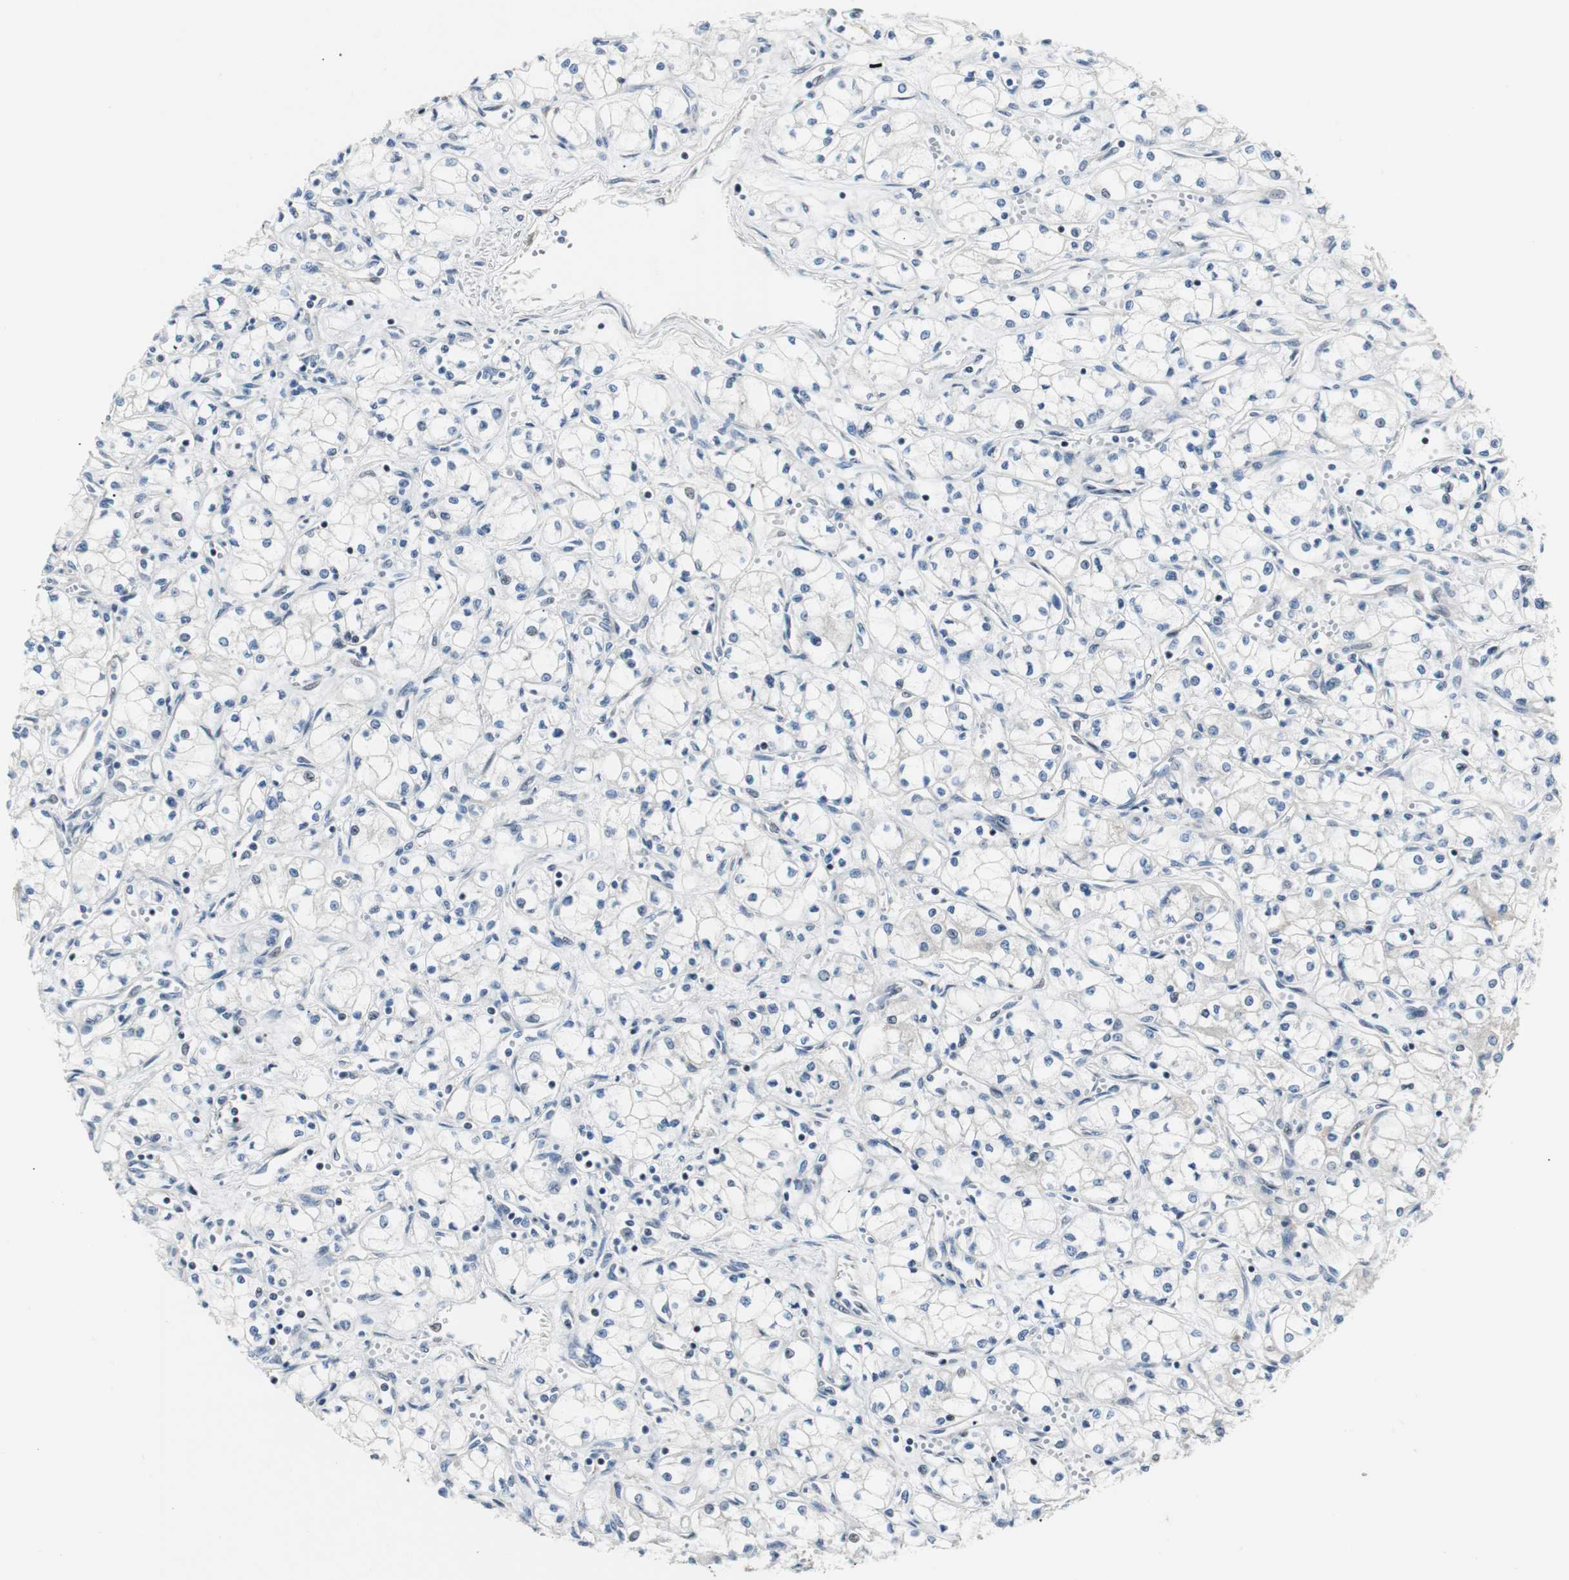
{"staining": {"intensity": "negative", "quantity": "none", "location": "none"}, "tissue": "renal cancer", "cell_type": "Tumor cells", "image_type": "cancer", "snomed": [{"axis": "morphology", "description": "Normal tissue, NOS"}, {"axis": "morphology", "description": "Adenocarcinoma, NOS"}, {"axis": "topography", "description": "Kidney"}], "caption": "Tumor cells are negative for protein expression in human renal cancer (adenocarcinoma).", "gene": "RAD1", "patient": {"sex": "male", "age": 59}}